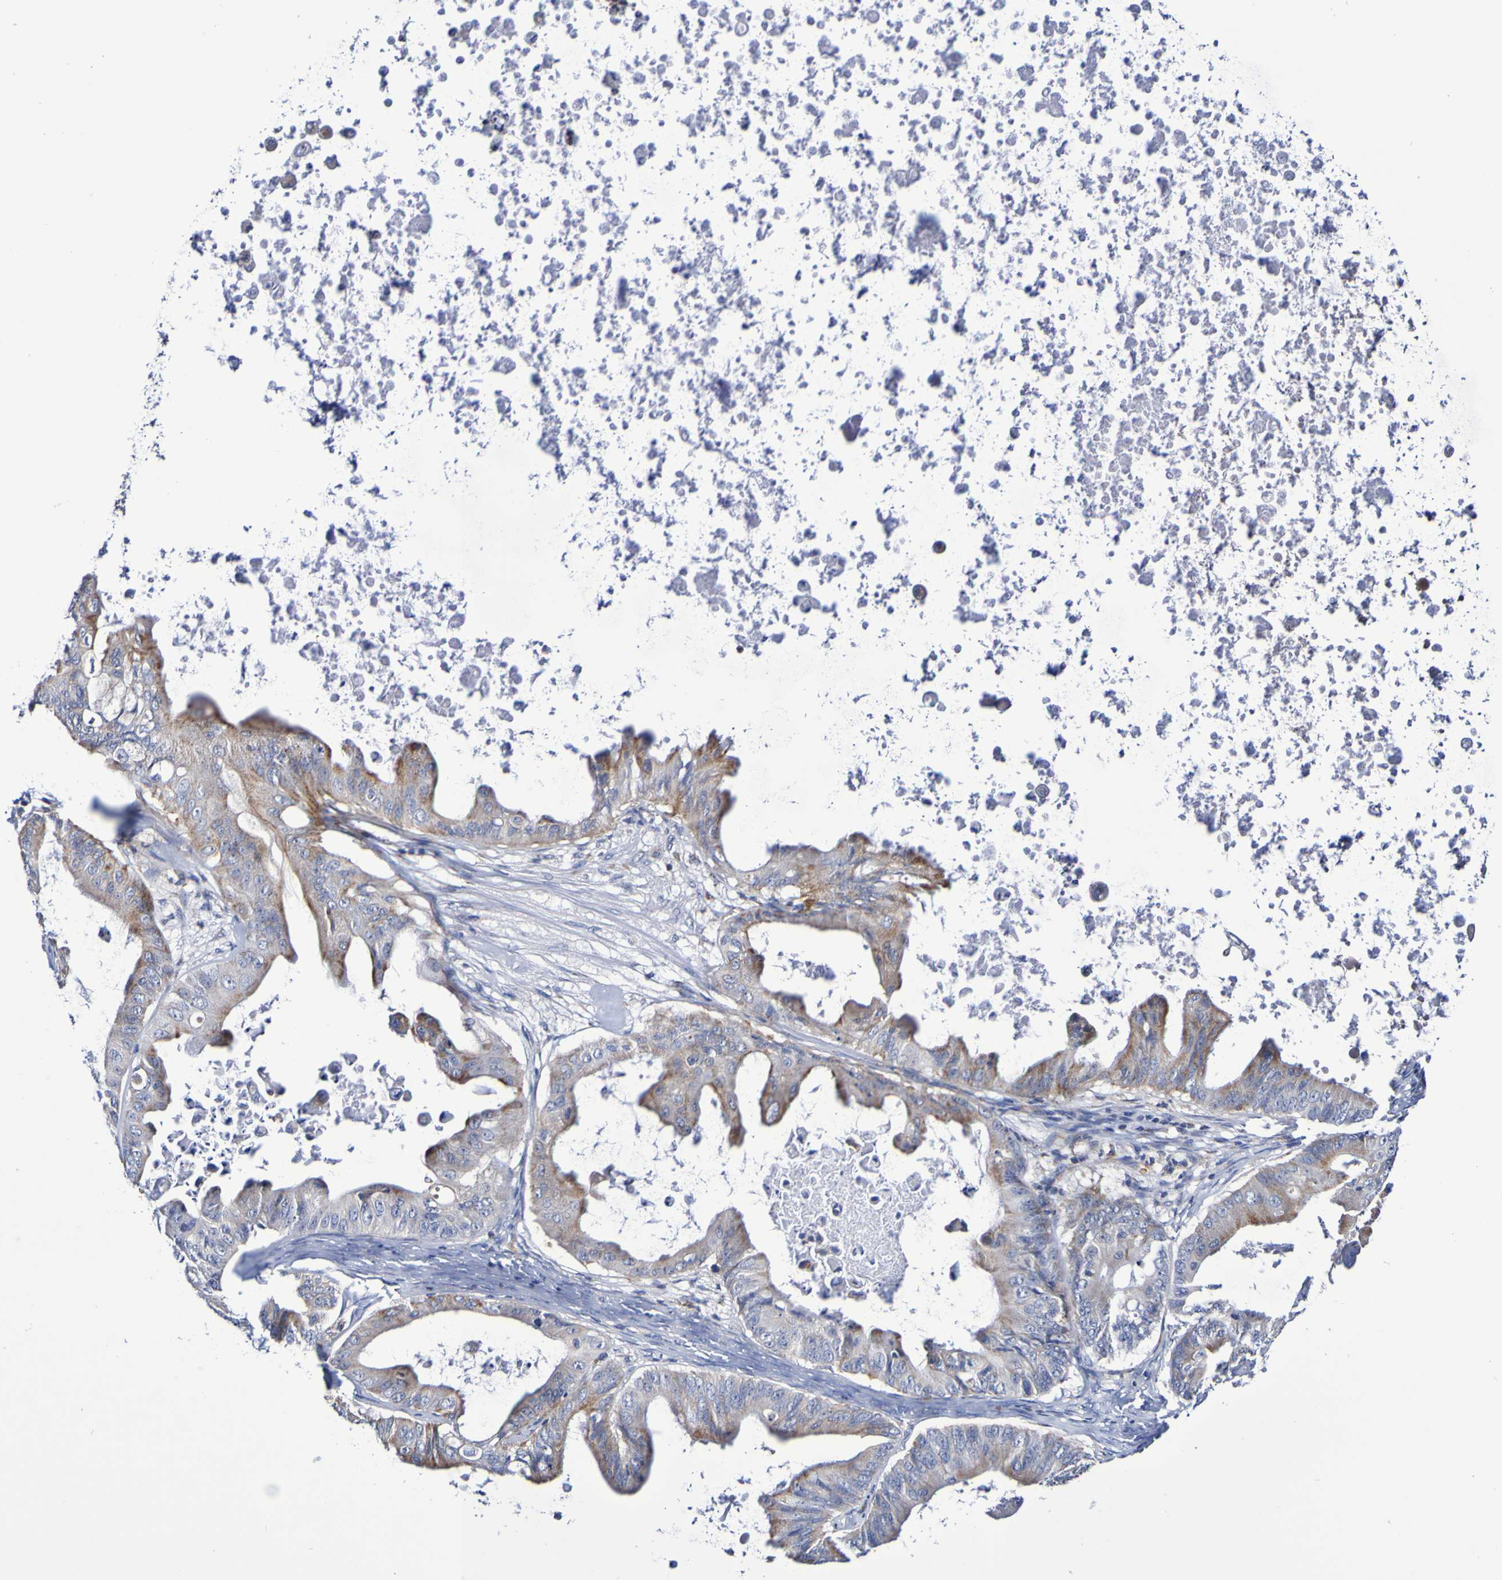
{"staining": {"intensity": "weak", "quantity": "<25%", "location": "cytoplasmic/membranous"}, "tissue": "ovarian cancer", "cell_type": "Tumor cells", "image_type": "cancer", "snomed": [{"axis": "morphology", "description": "Cystadenocarcinoma, mucinous, NOS"}, {"axis": "topography", "description": "Ovary"}], "caption": "The immunohistochemistry (IHC) photomicrograph has no significant staining in tumor cells of ovarian mucinous cystadenocarcinoma tissue.", "gene": "WNT4", "patient": {"sex": "female", "age": 37}}